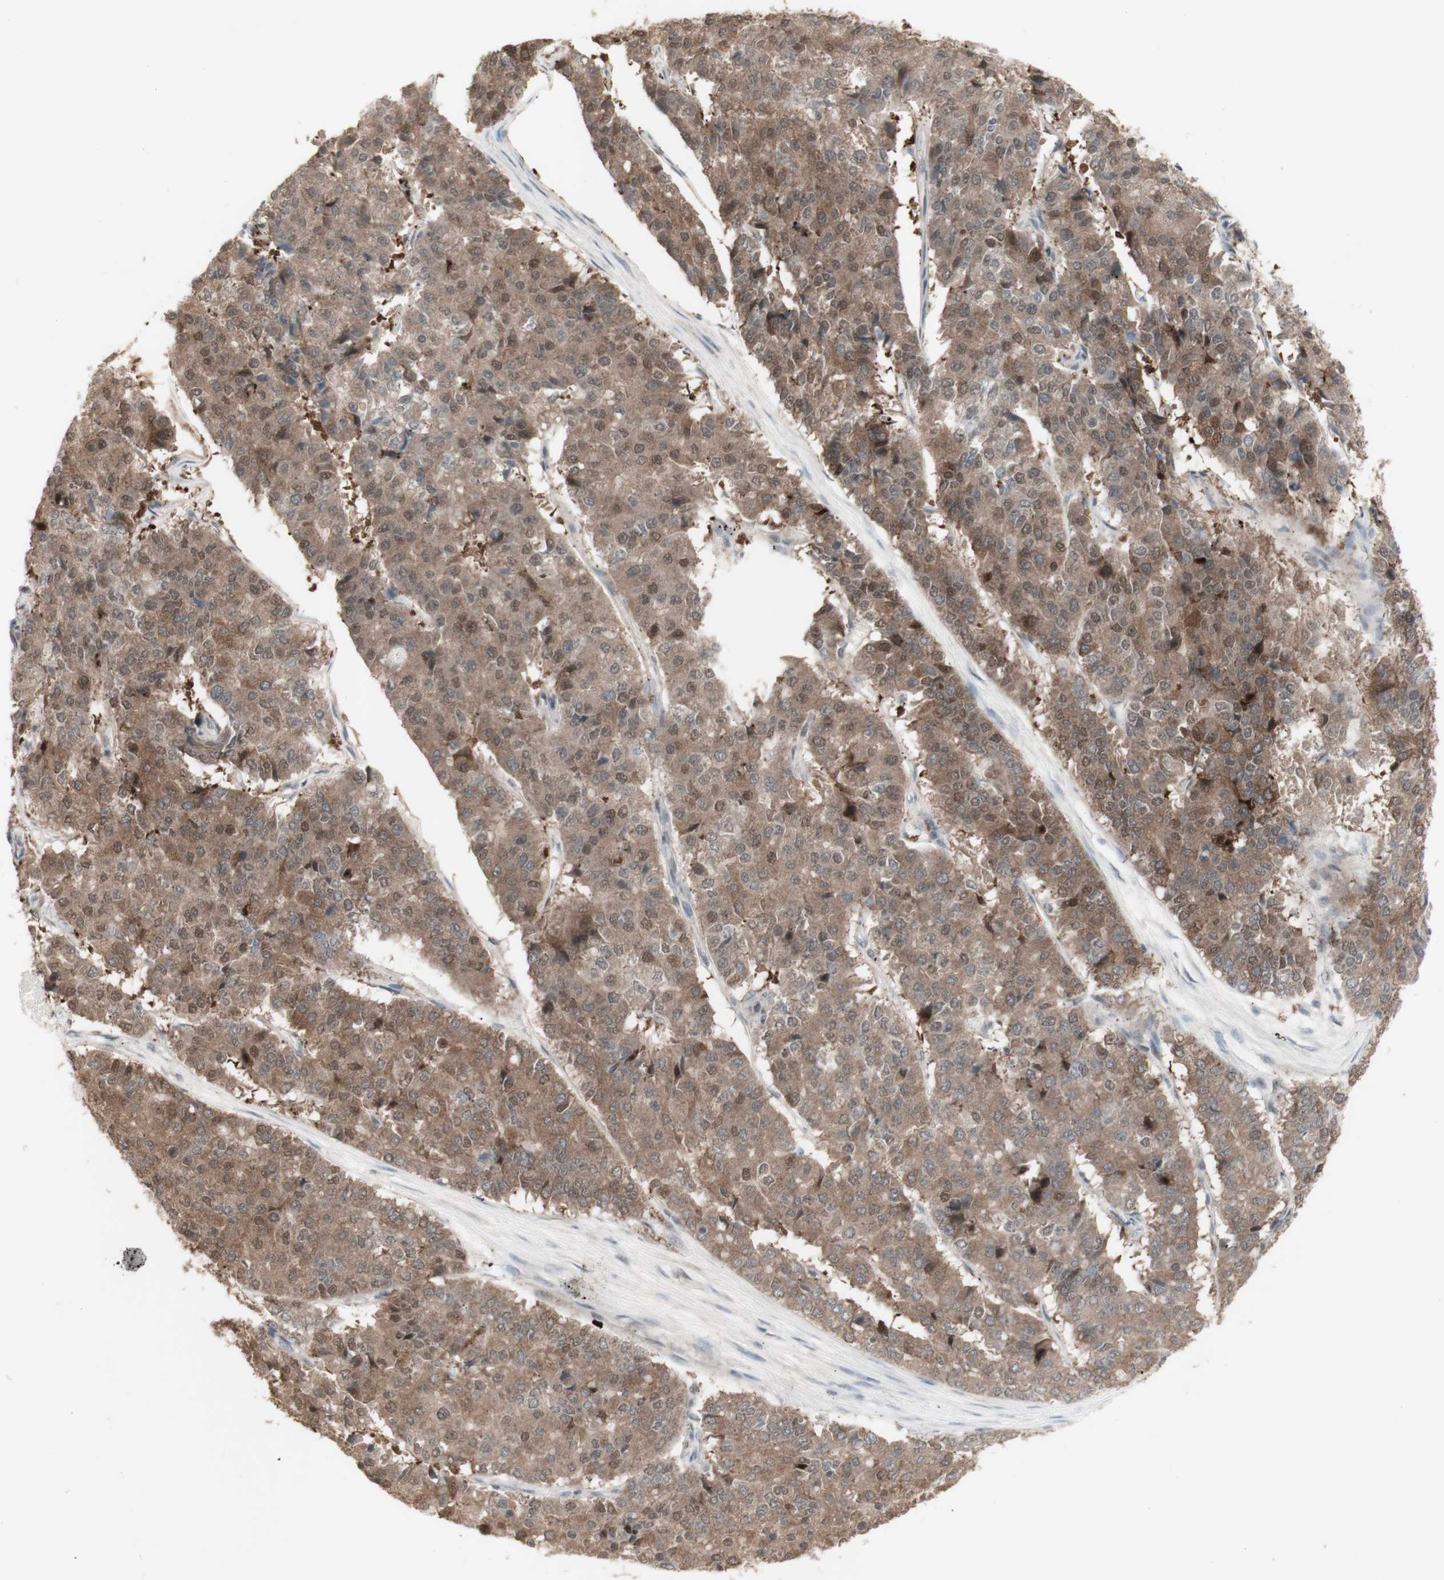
{"staining": {"intensity": "moderate", "quantity": ">75%", "location": "cytoplasmic/membranous"}, "tissue": "pancreatic cancer", "cell_type": "Tumor cells", "image_type": "cancer", "snomed": [{"axis": "morphology", "description": "Adenocarcinoma, NOS"}, {"axis": "topography", "description": "Pancreas"}], "caption": "Pancreatic cancer (adenocarcinoma) tissue demonstrates moderate cytoplasmic/membranous positivity in approximately >75% of tumor cells", "gene": "C1orf116", "patient": {"sex": "male", "age": 50}}